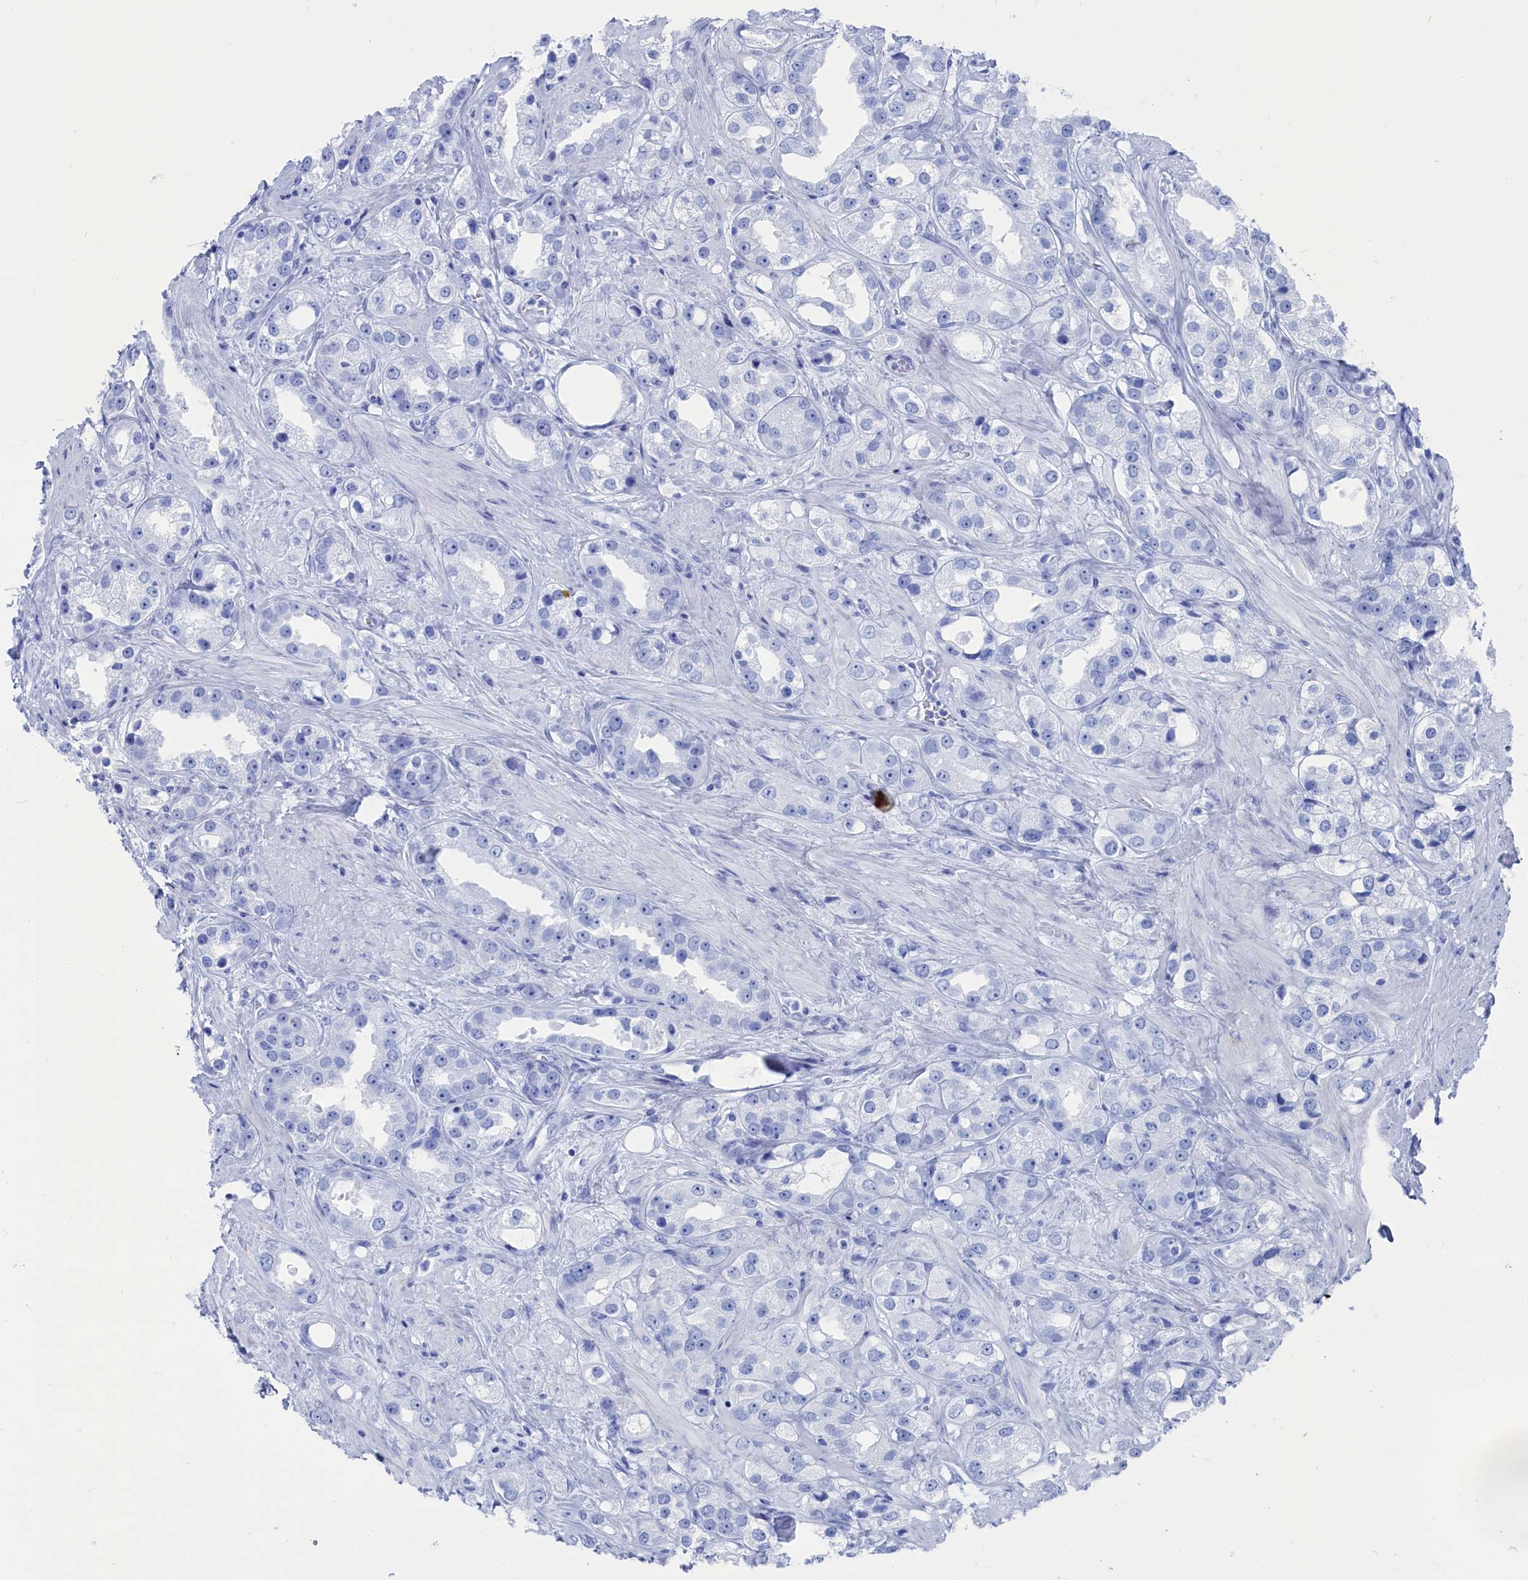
{"staining": {"intensity": "negative", "quantity": "none", "location": "none"}, "tissue": "prostate cancer", "cell_type": "Tumor cells", "image_type": "cancer", "snomed": [{"axis": "morphology", "description": "Adenocarcinoma, NOS"}, {"axis": "topography", "description": "Prostate"}], "caption": "Histopathology image shows no significant protein expression in tumor cells of prostate adenocarcinoma.", "gene": "CEND1", "patient": {"sex": "male", "age": 79}}